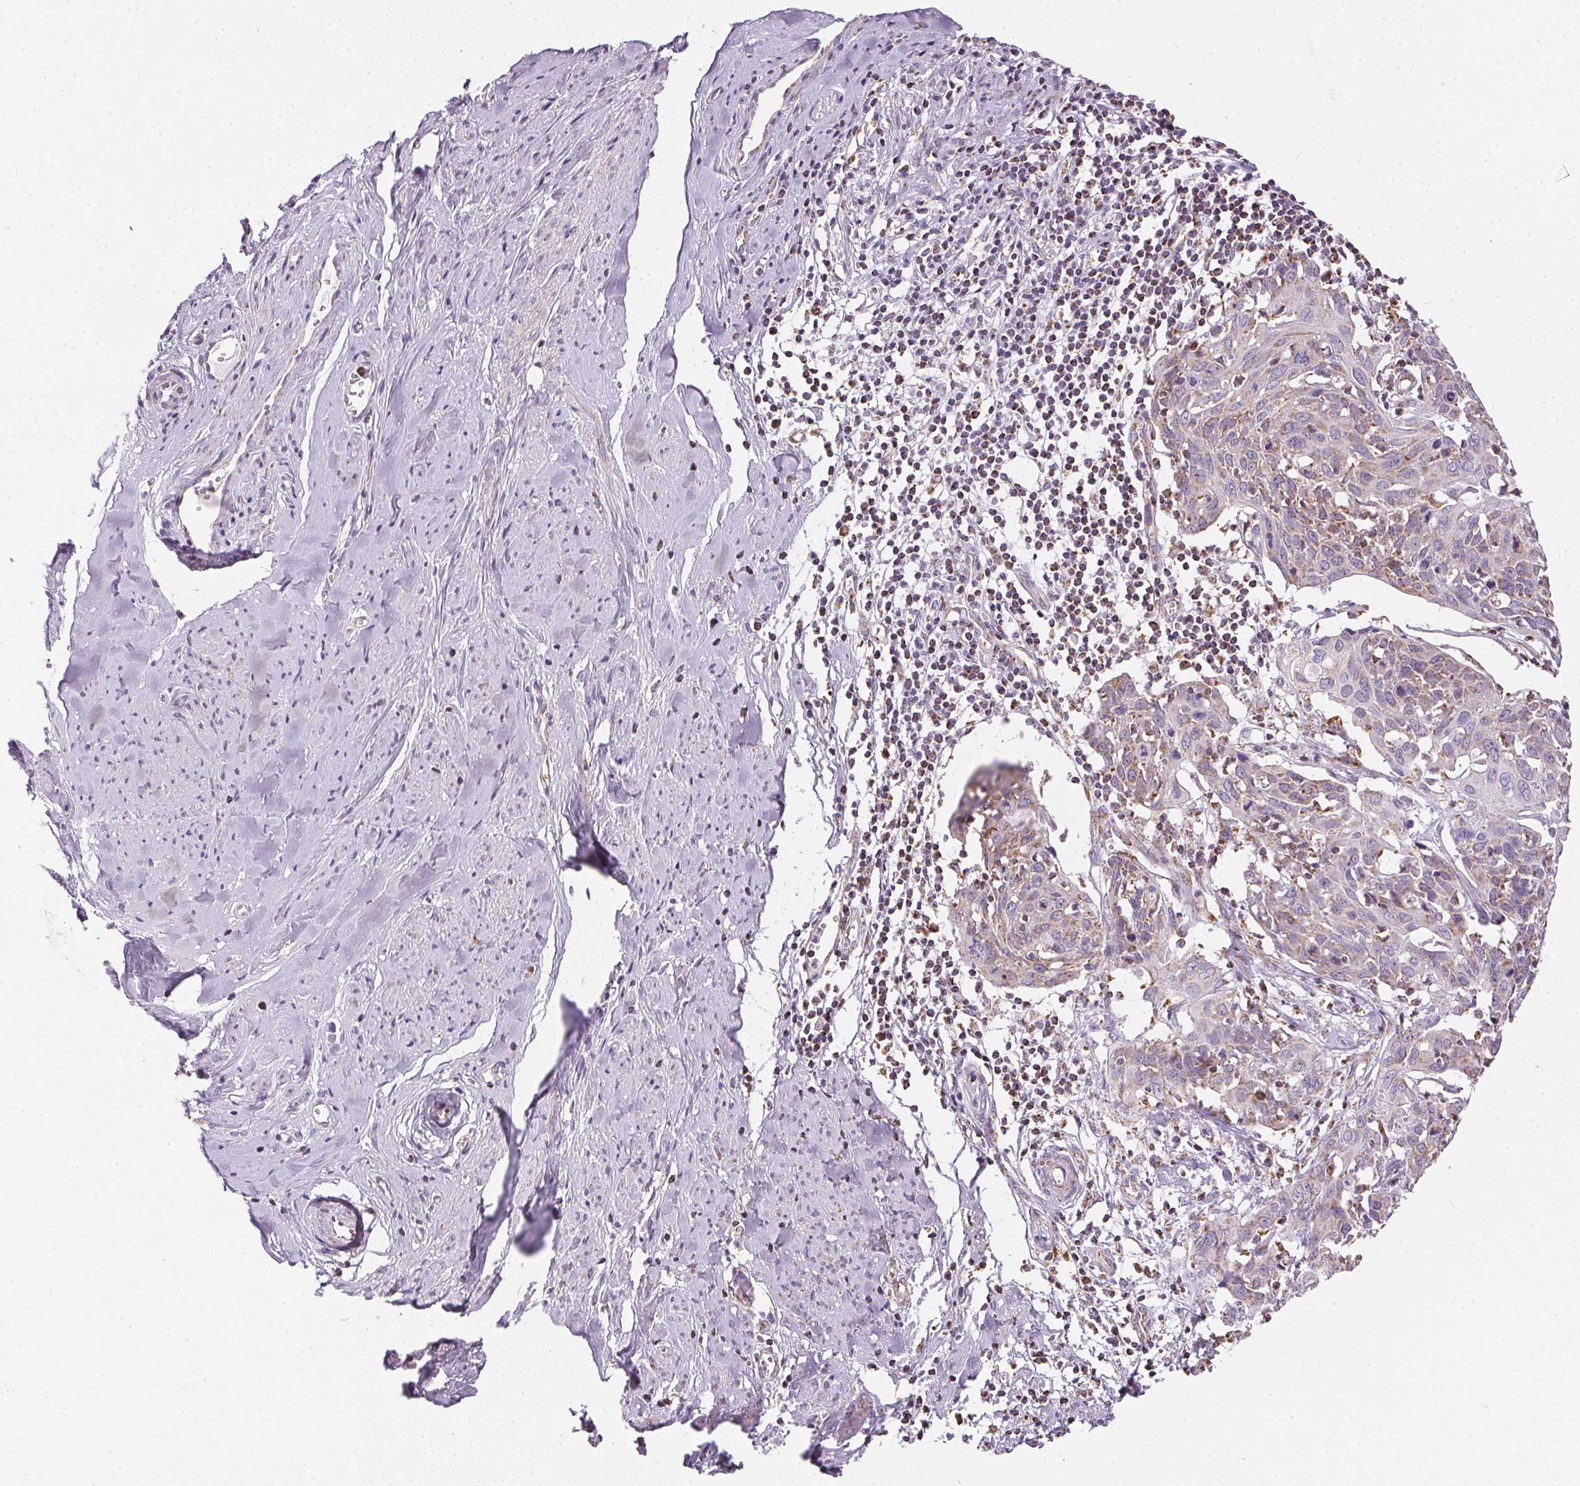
{"staining": {"intensity": "weak", "quantity": "25%-75%", "location": "cytoplasmic/membranous"}, "tissue": "cervical cancer", "cell_type": "Tumor cells", "image_type": "cancer", "snomed": [{"axis": "morphology", "description": "Squamous cell carcinoma, NOS"}, {"axis": "topography", "description": "Cervix"}], "caption": "Protein analysis of squamous cell carcinoma (cervical) tissue demonstrates weak cytoplasmic/membranous staining in approximately 25%-75% of tumor cells. Ihc stains the protein in brown and the nuclei are stained blue.", "gene": "MAPK11", "patient": {"sex": "female", "age": 62}}